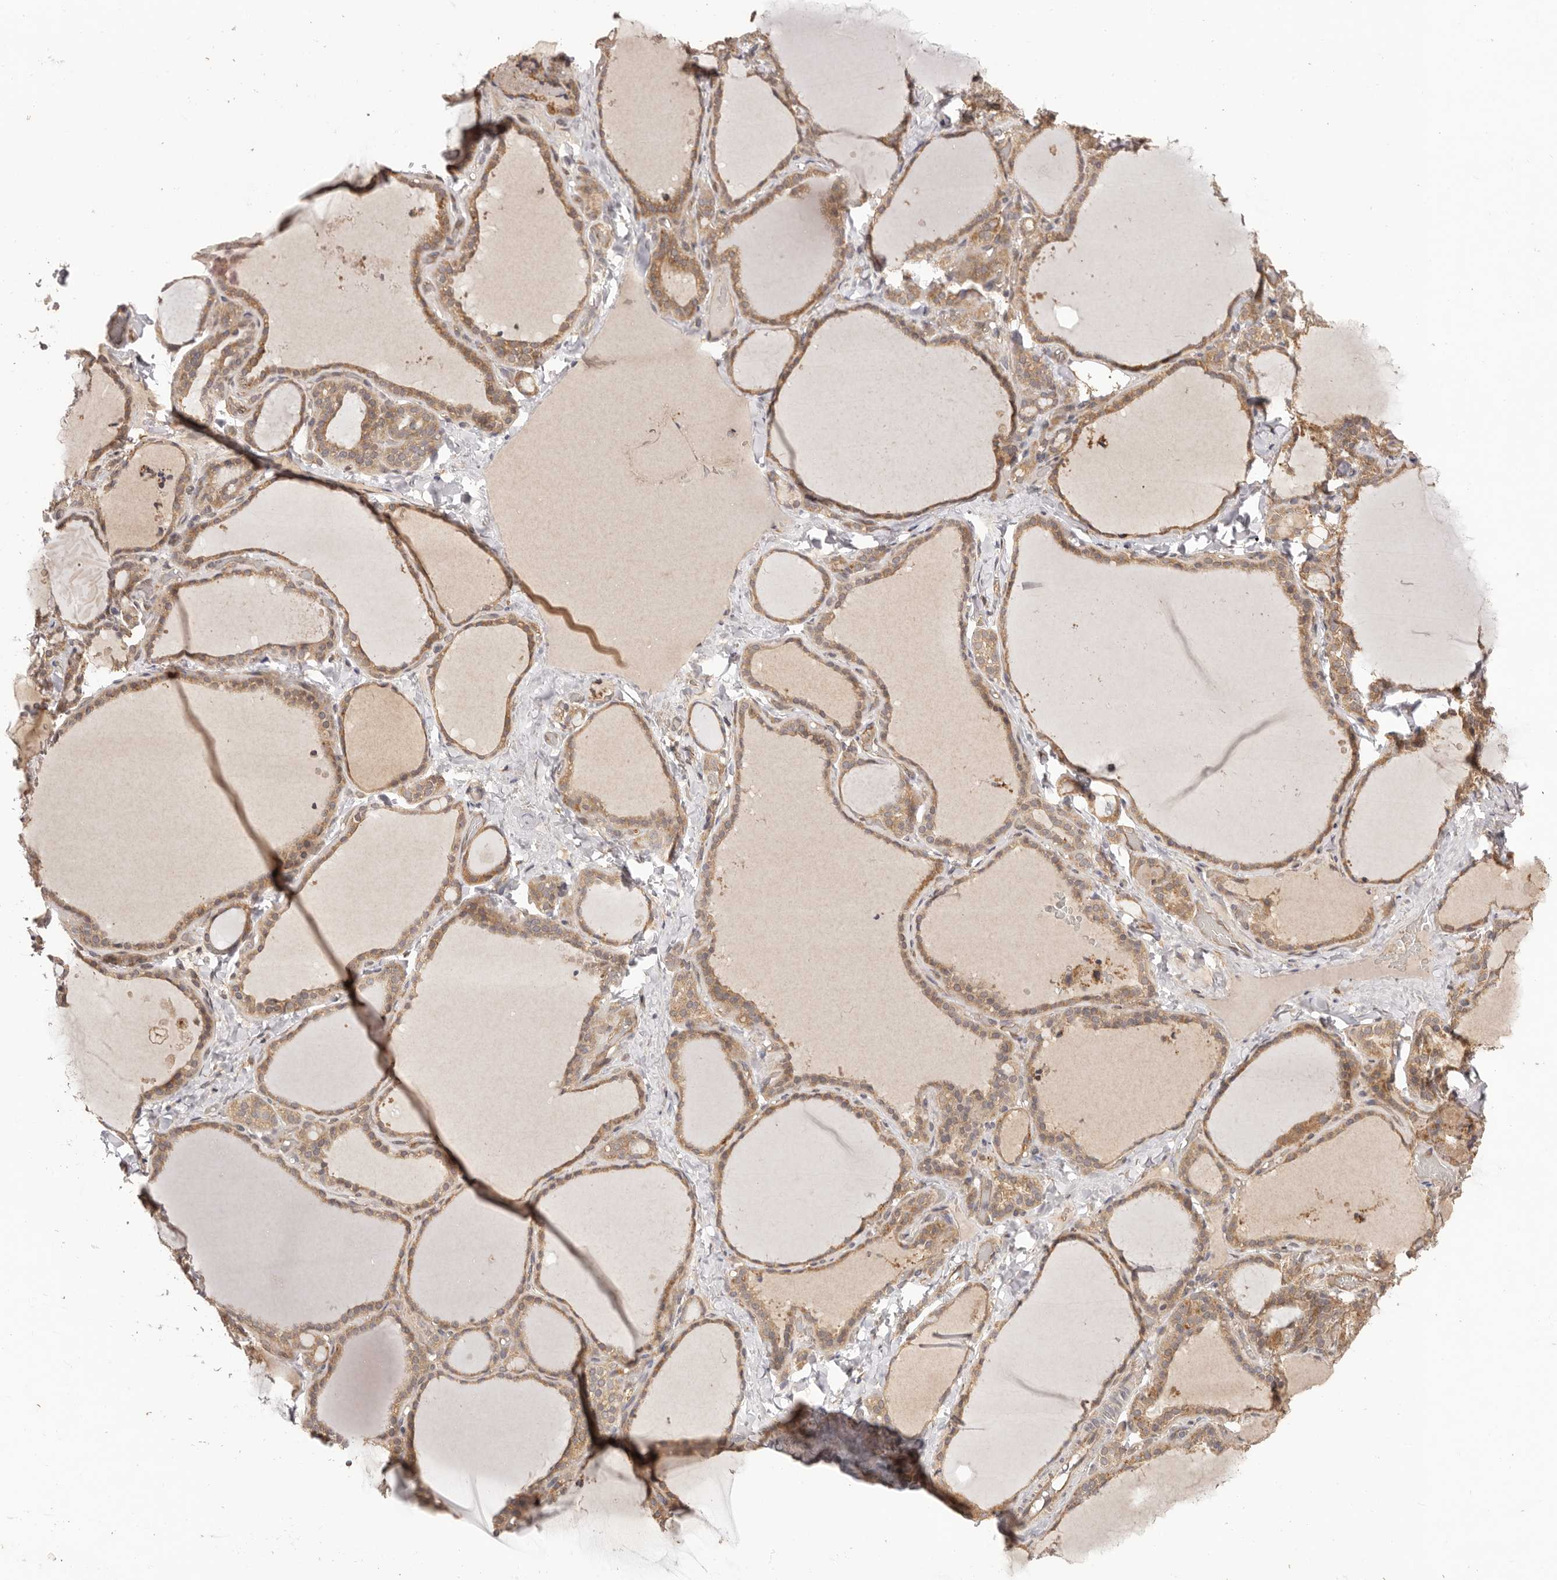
{"staining": {"intensity": "moderate", "quantity": ">75%", "location": "cytoplasmic/membranous"}, "tissue": "thyroid gland", "cell_type": "Glandular cells", "image_type": "normal", "snomed": [{"axis": "morphology", "description": "Normal tissue, NOS"}, {"axis": "topography", "description": "Thyroid gland"}], "caption": "Thyroid gland stained with DAB immunohistochemistry (IHC) demonstrates medium levels of moderate cytoplasmic/membranous staining in about >75% of glandular cells. (DAB (3,3'-diaminobenzidine) = brown stain, brightfield microscopy at high magnification).", "gene": "UBR2", "patient": {"sex": "female", "age": 22}}